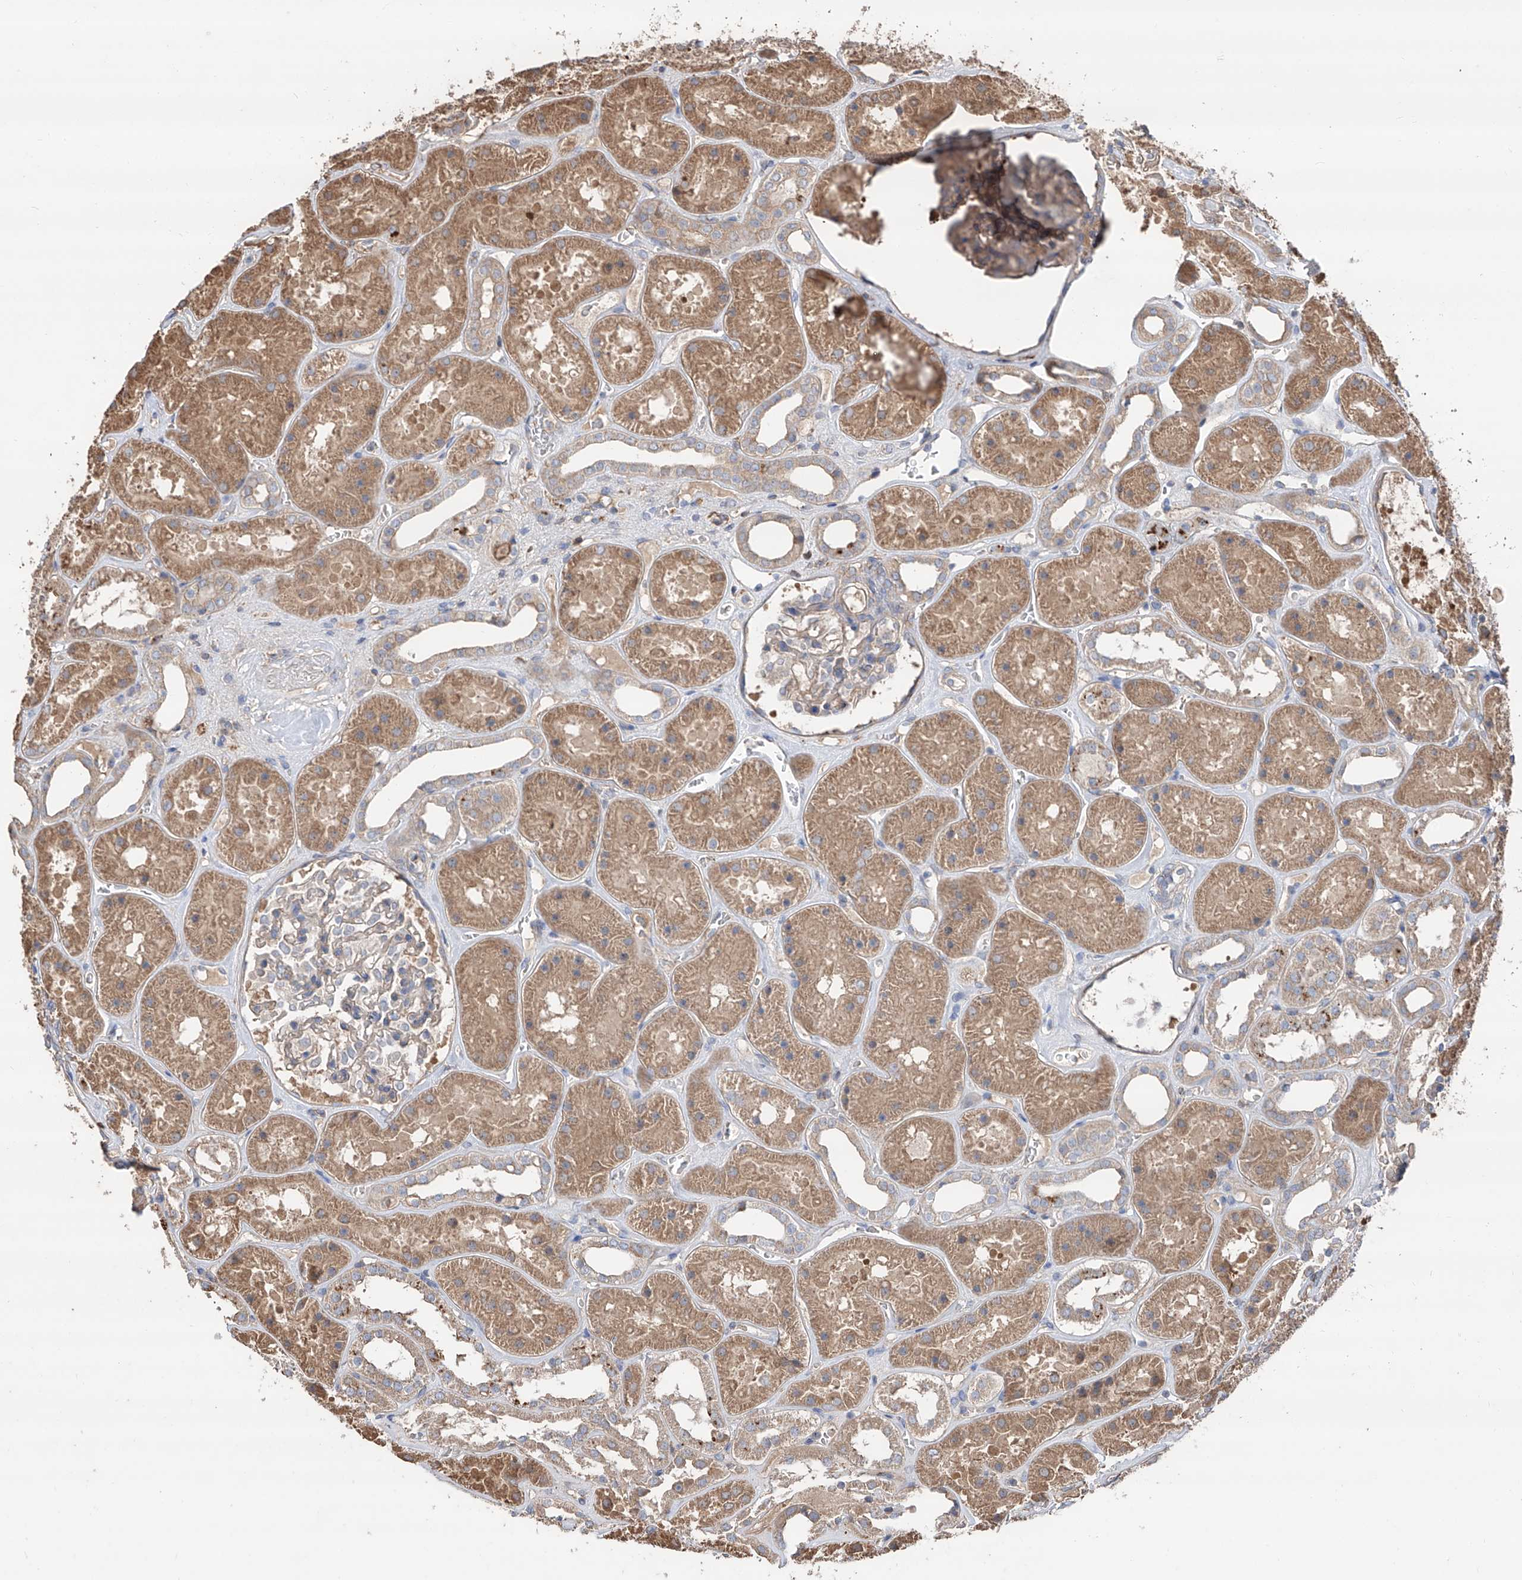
{"staining": {"intensity": "weak", "quantity": "25%-75%", "location": "cytoplasmic/membranous"}, "tissue": "kidney", "cell_type": "Cells in glomeruli", "image_type": "normal", "snomed": [{"axis": "morphology", "description": "Normal tissue, NOS"}, {"axis": "topography", "description": "Kidney"}], "caption": "Immunohistochemical staining of unremarkable human kidney displays weak cytoplasmic/membranous protein positivity in about 25%-75% of cells in glomeruli. (Stains: DAB in brown, nuclei in blue, Microscopy: brightfield microscopy at high magnification).", "gene": "EDN1", "patient": {"sex": "female", "age": 41}}